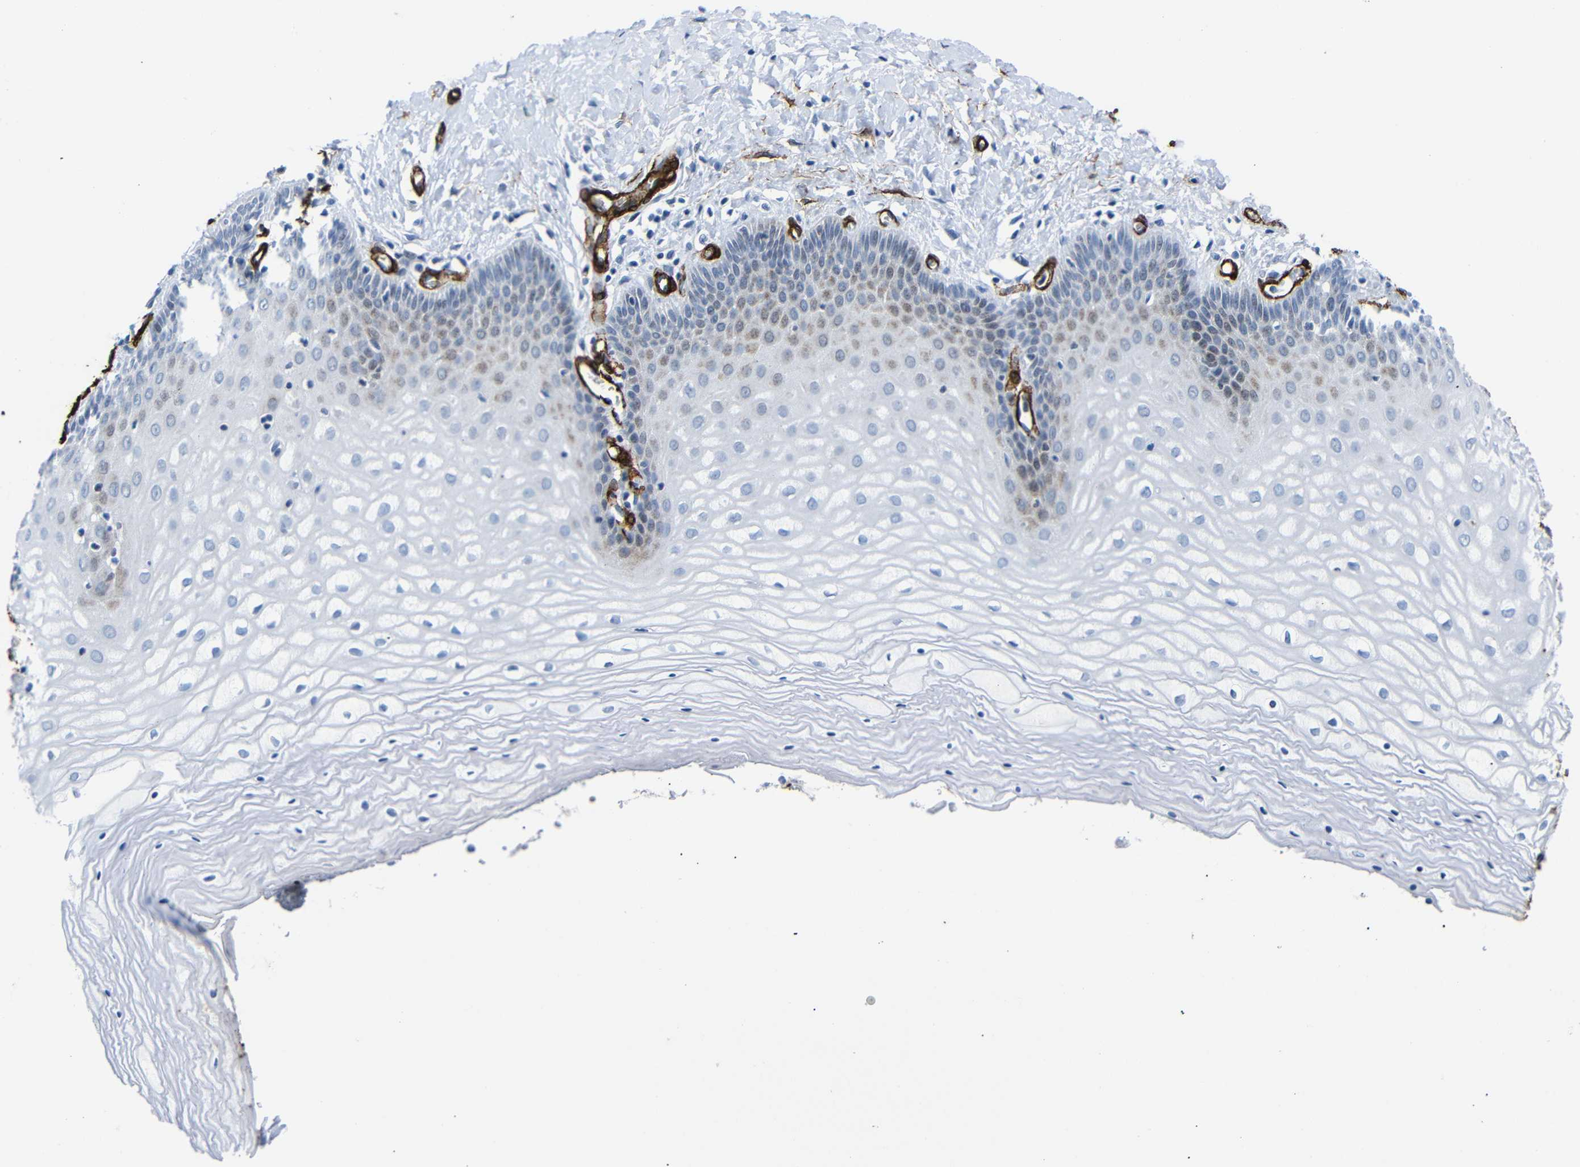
{"staining": {"intensity": "negative", "quantity": "none", "location": "none"}, "tissue": "cervix", "cell_type": "Glandular cells", "image_type": "normal", "snomed": [{"axis": "morphology", "description": "Normal tissue, NOS"}, {"axis": "topography", "description": "Cervix"}], "caption": "The histopathology image shows no staining of glandular cells in normal cervix.", "gene": "ACTA2", "patient": {"sex": "female", "age": 55}}